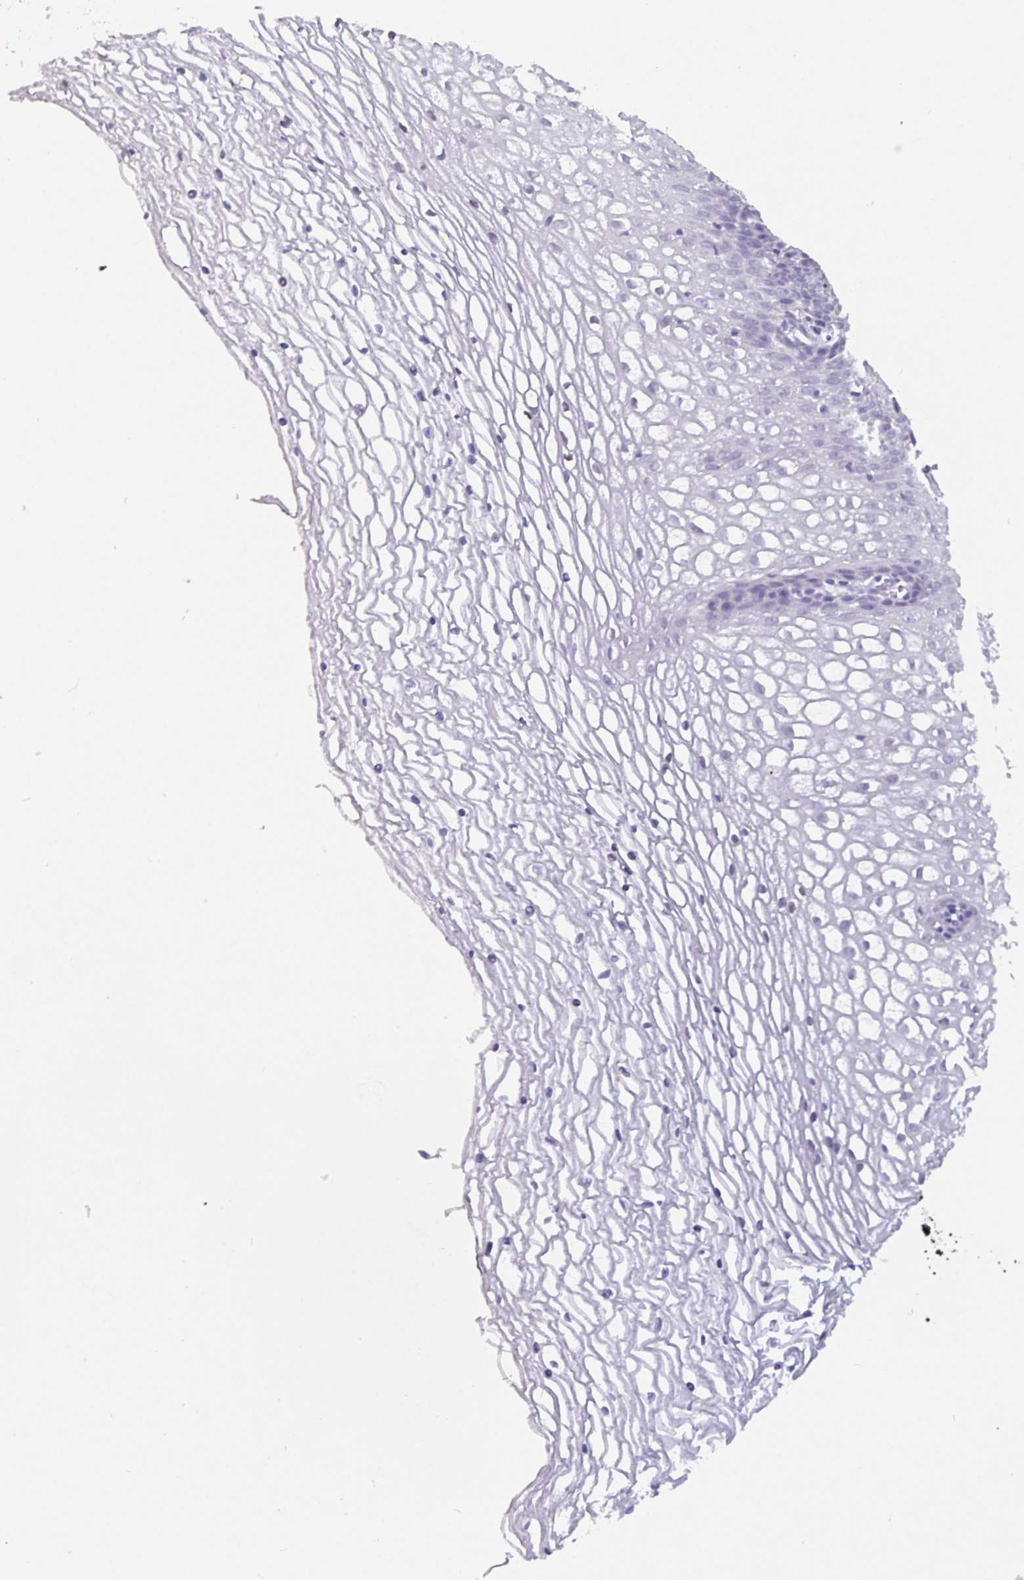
{"staining": {"intensity": "negative", "quantity": "none", "location": "none"}, "tissue": "cervix", "cell_type": "Glandular cells", "image_type": "normal", "snomed": [{"axis": "morphology", "description": "Normal tissue, NOS"}, {"axis": "topography", "description": "Cervix"}], "caption": "A high-resolution histopathology image shows IHC staining of benign cervix, which exhibits no significant staining in glandular cells.", "gene": "SATB1", "patient": {"sex": "female", "age": 36}}